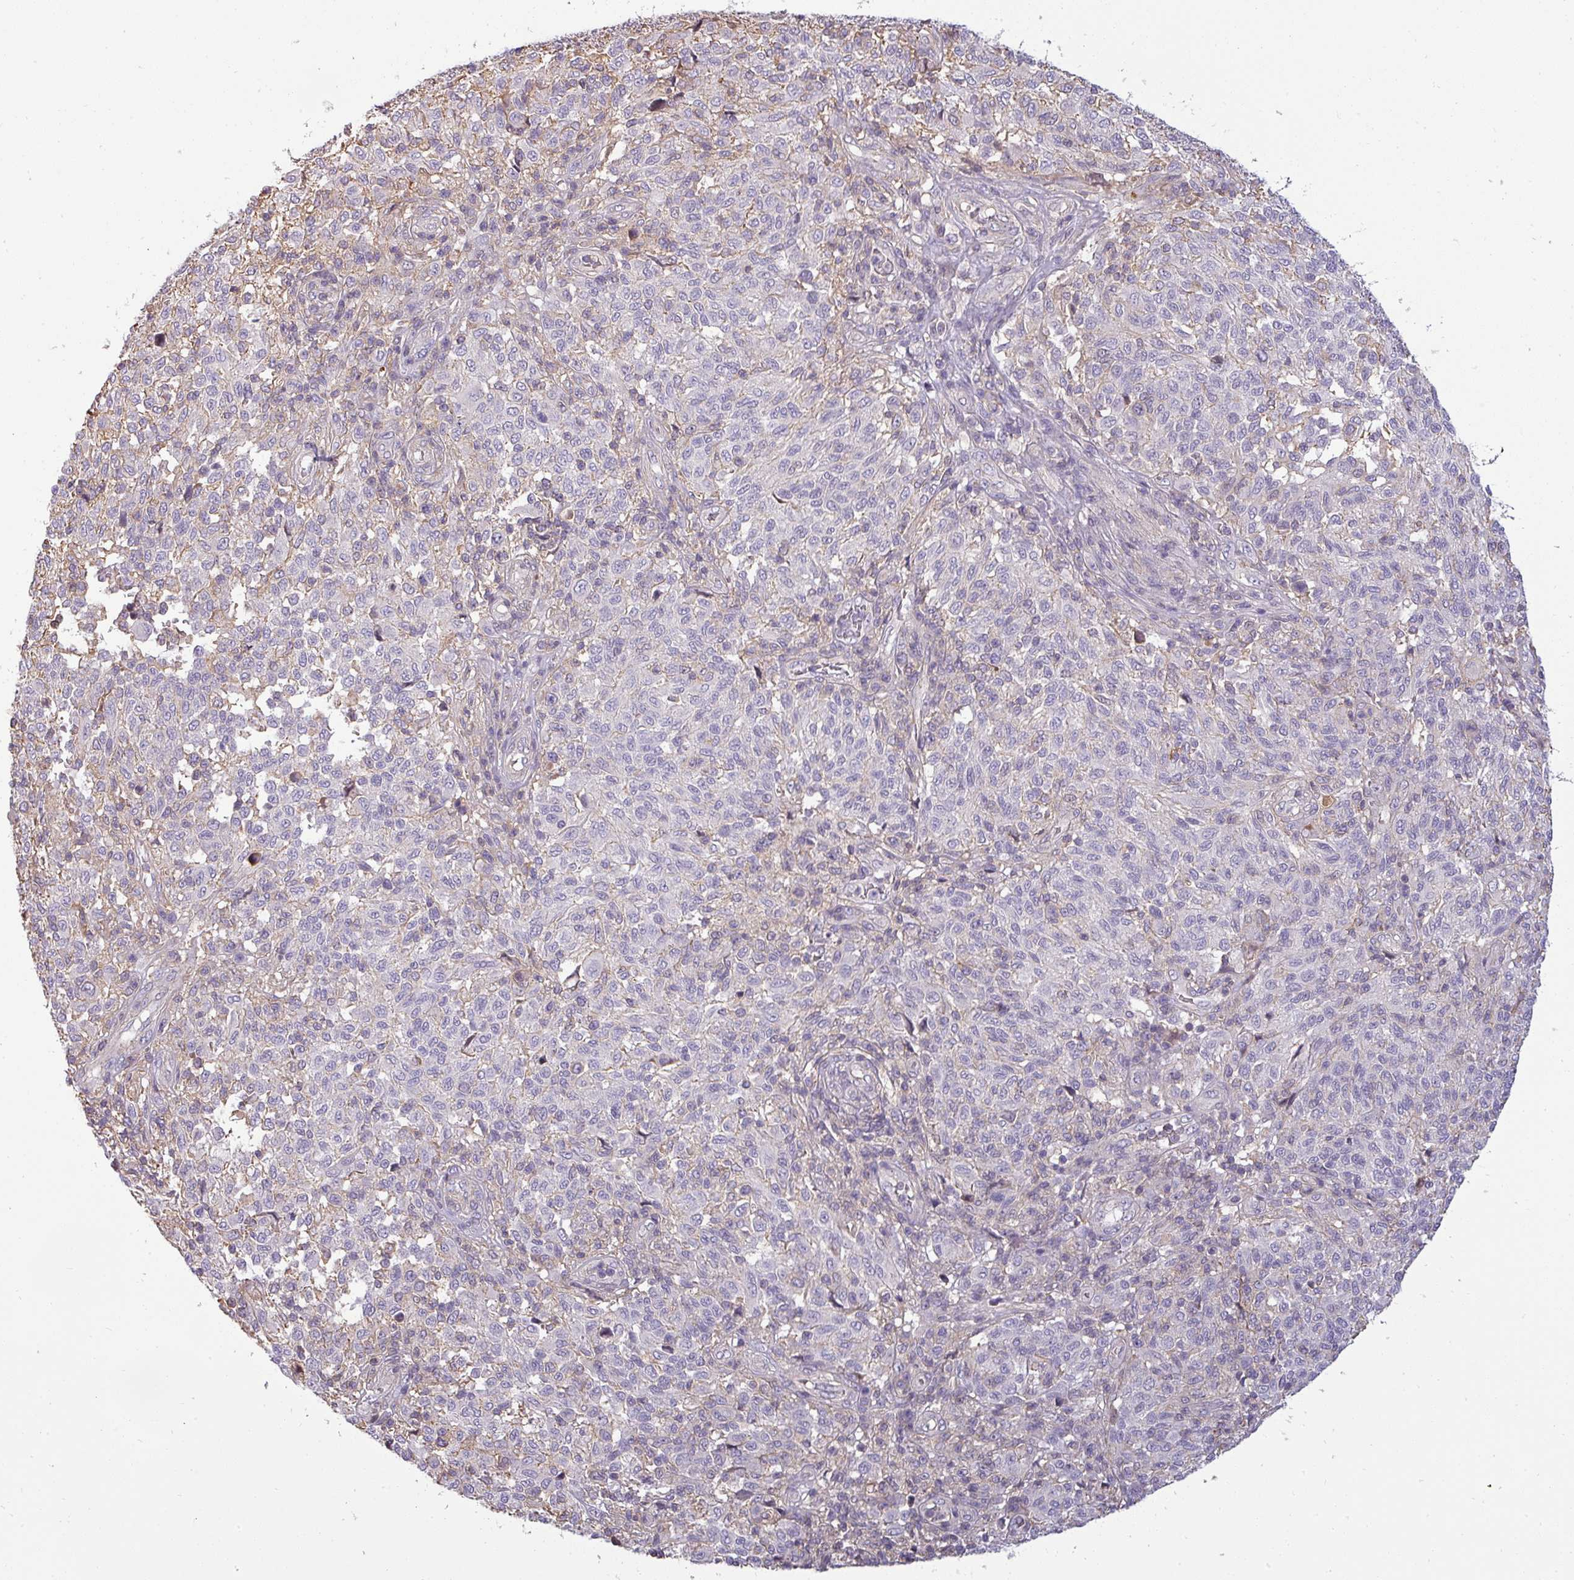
{"staining": {"intensity": "negative", "quantity": "none", "location": "none"}, "tissue": "melanoma", "cell_type": "Tumor cells", "image_type": "cancer", "snomed": [{"axis": "morphology", "description": "Malignant melanoma, NOS"}, {"axis": "topography", "description": "Skin"}], "caption": "DAB immunohistochemical staining of human melanoma exhibits no significant positivity in tumor cells. (Immunohistochemistry, brightfield microscopy, high magnification).", "gene": "ZNF835", "patient": {"sex": "male", "age": 66}}